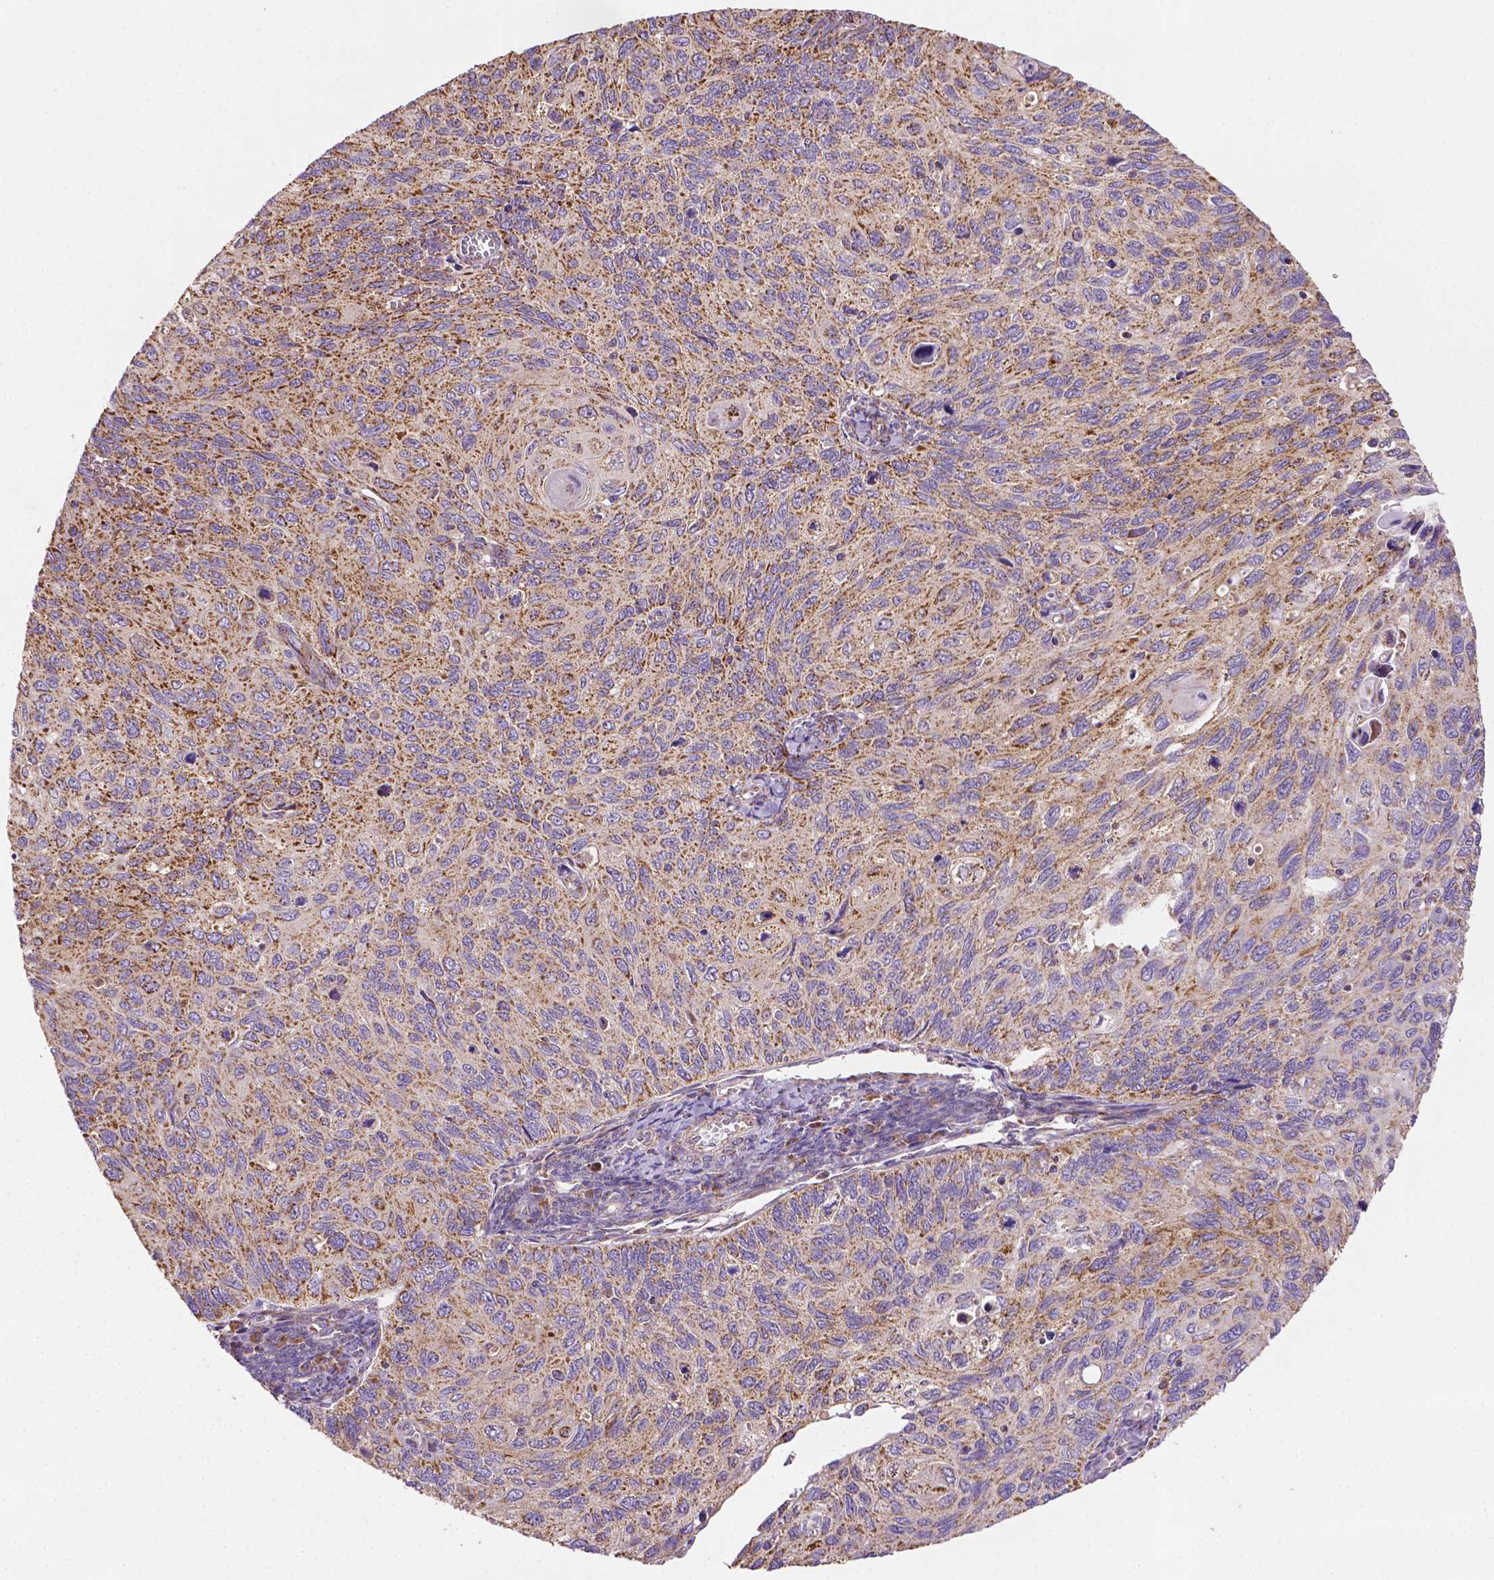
{"staining": {"intensity": "strong", "quantity": ">75%", "location": "cytoplasmic/membranous"}, "tissue": "cervical cancer", "cell_type": "Tumor cells", "image_type": "cancer", "snomed": [{"axis": "morphology", "description": "Squamous cell carcinoma, NOS"}, {"axis": "topography", "description": "Cervix"}], "caption": "This photomicrograph displays immunohistochemistry staining of cervical squamous cell carcinoma, with high strong cytoplasmic/membranous positivity in about >75% of tumor cells.", "gene": "ILVBL", "patient": {"sex": "female", "age": 70}}